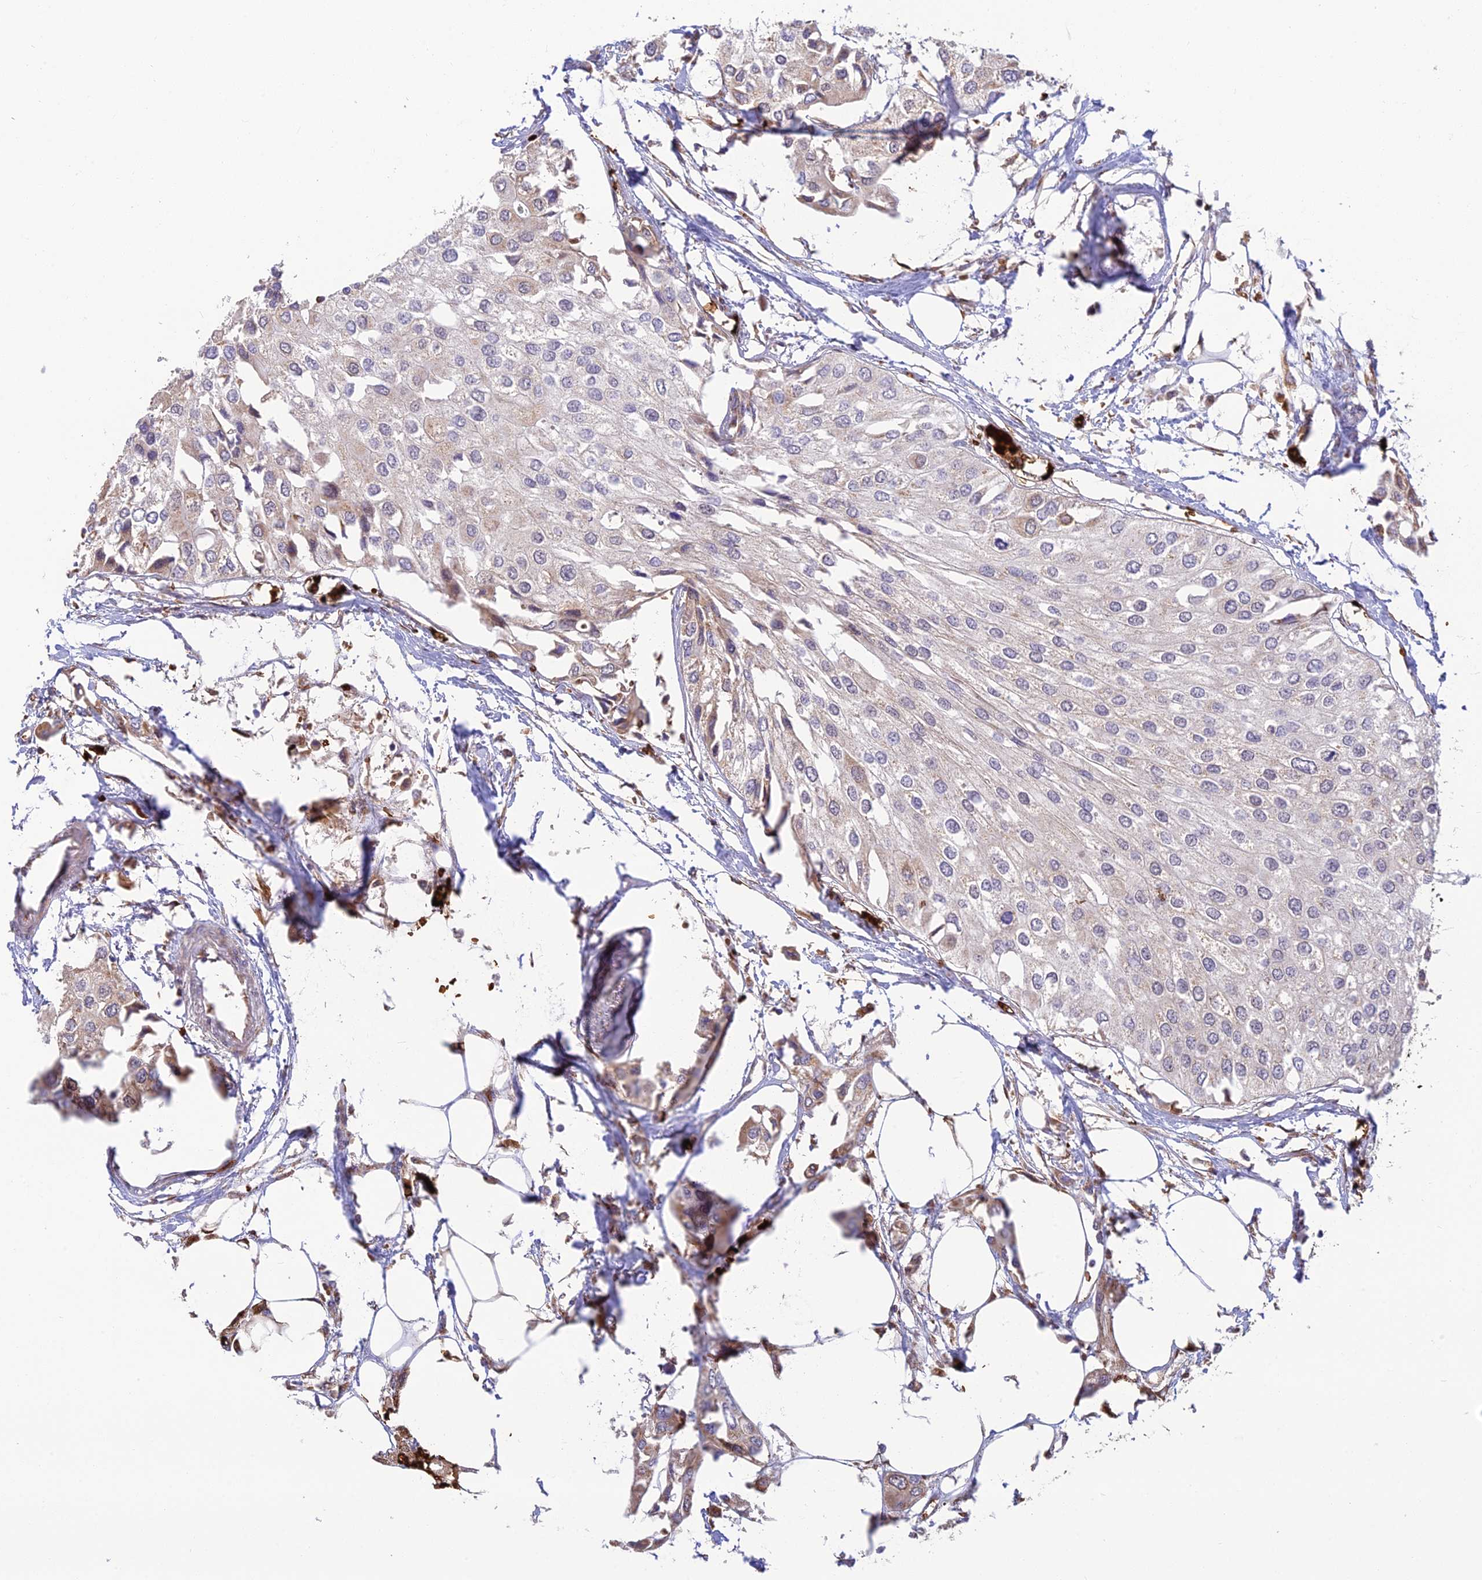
{"staining": {"intensity": "weak", "quantity": "<25%", "location": "cytoplasmic/membranous"}, "tissue": "urothelial cancer", "cell_type": "Tumor cells", "image_type": "cancer", "snomed": [{"axis": "morphology", "description": "Urothelial carcinoma, High grade"}, {"axis": "topography", "description": "Urinary bladder"}], "caption": "The IHC photomicrograph has no significant positivity in tumor cells of urothelial carcinoma (high-grade) tissue.", "gene": "UFSP2", "patient": {"sex": "male", "age": 64}}